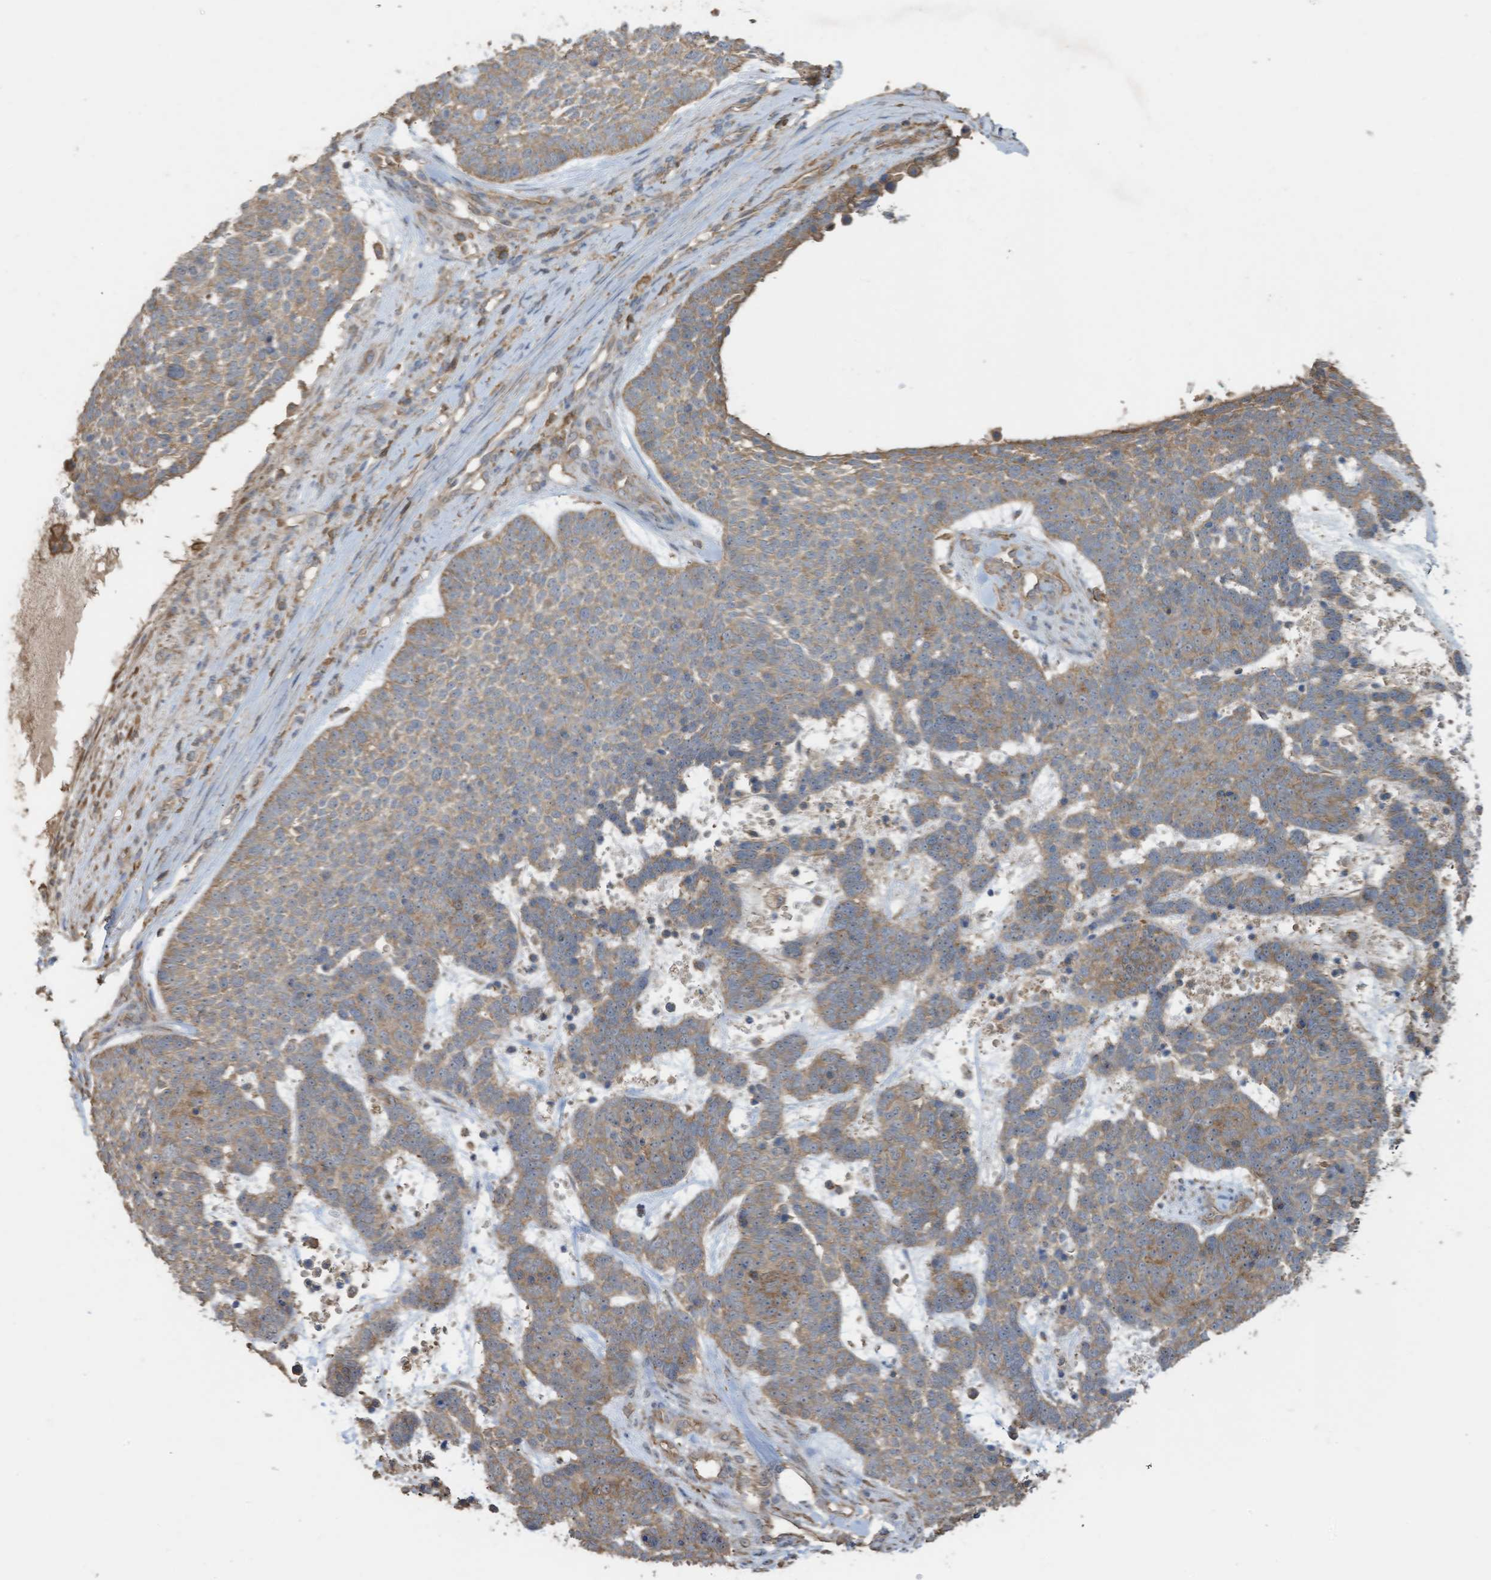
{"staining": {"intensity": "weak", "quantity": ">75%", "location": "cytoplasmic/membranous"}, "tissue": "skin cancer", "cell_type": "Tumor cells", "image_type": "cancer", "snomed": [{"axis": "morphology", "description": "Basal cell carcinoma"}, {"axis": "topography", "description": "Skin"}], "caption": "Immunohistochemical staining of human skin basal cell carcinoma displays low levels of weak cytoplasmic/membranous positivity in about >75% of tumor cells. The staining was performed using DAB (3,3'-diaminobenzidine) to visualize the protein expression in brown, while the nuclei were stained in blue with hematoxylin (Magnification: 20x).", "gene": "COX10", "patient": {"sex": "female", "age": 81}}